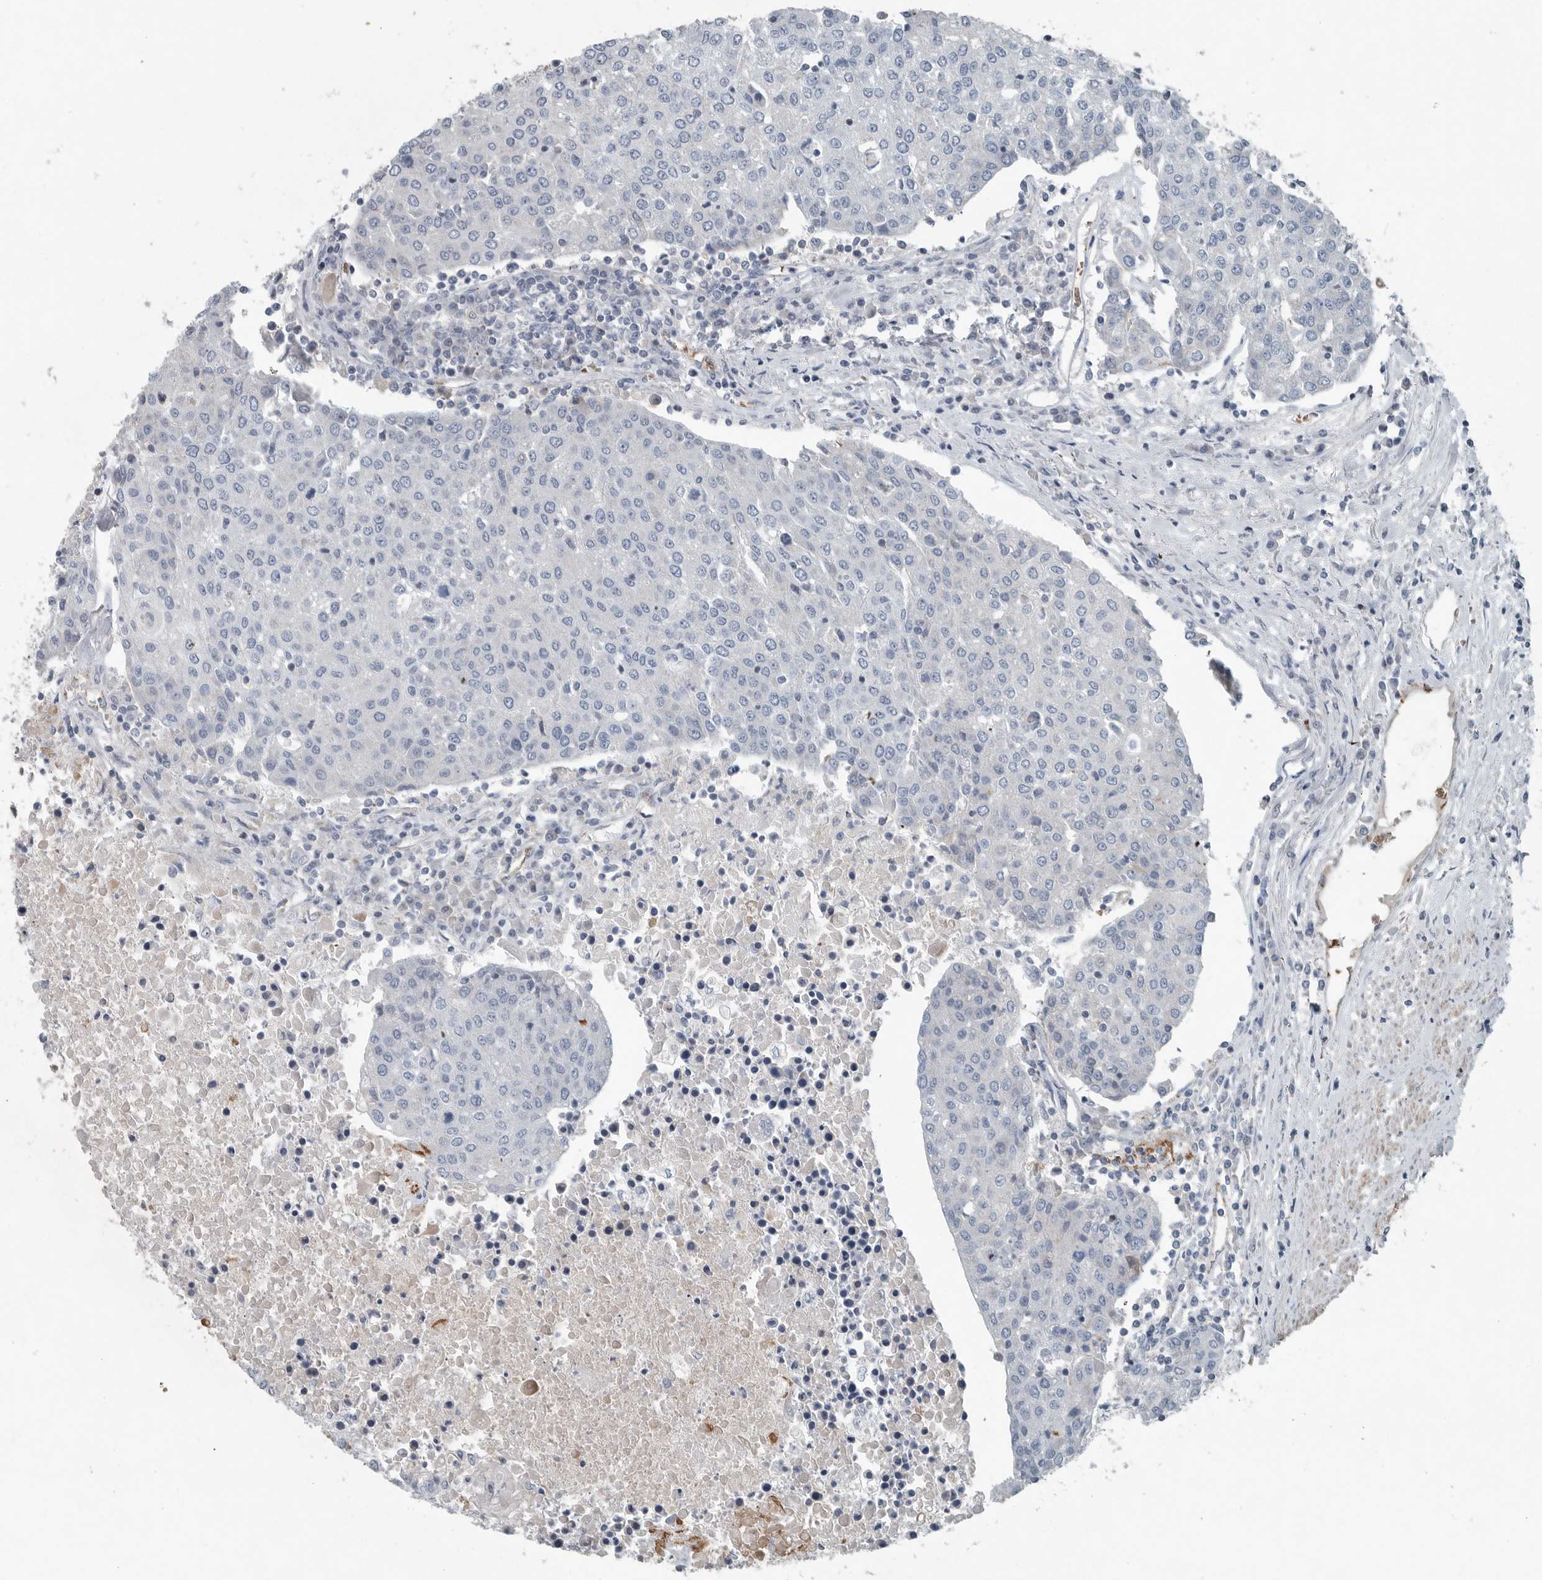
{"staining": {"intensity": "negative", "quantity": "none", "location": "none"}, "tissue": "urothelial cancer", "cell_type": "Tumor cells", "image_type": "cancer", "snomed": [{"axis": "morphology", "description": "Urothelial carcinoma, High grade"}, {"axis": "topography", "description": "Urinary bladder"}], "caption": "Micrograph shows no significant protein positivity in tumor cells of urothelial carcinoma (high-grade). (DAB immunohistochemistry (IHC) visualized using brightfield microscopy, high magnification).", "gene": "MPP3", "patient": {"sex": "female", "age": 85}}